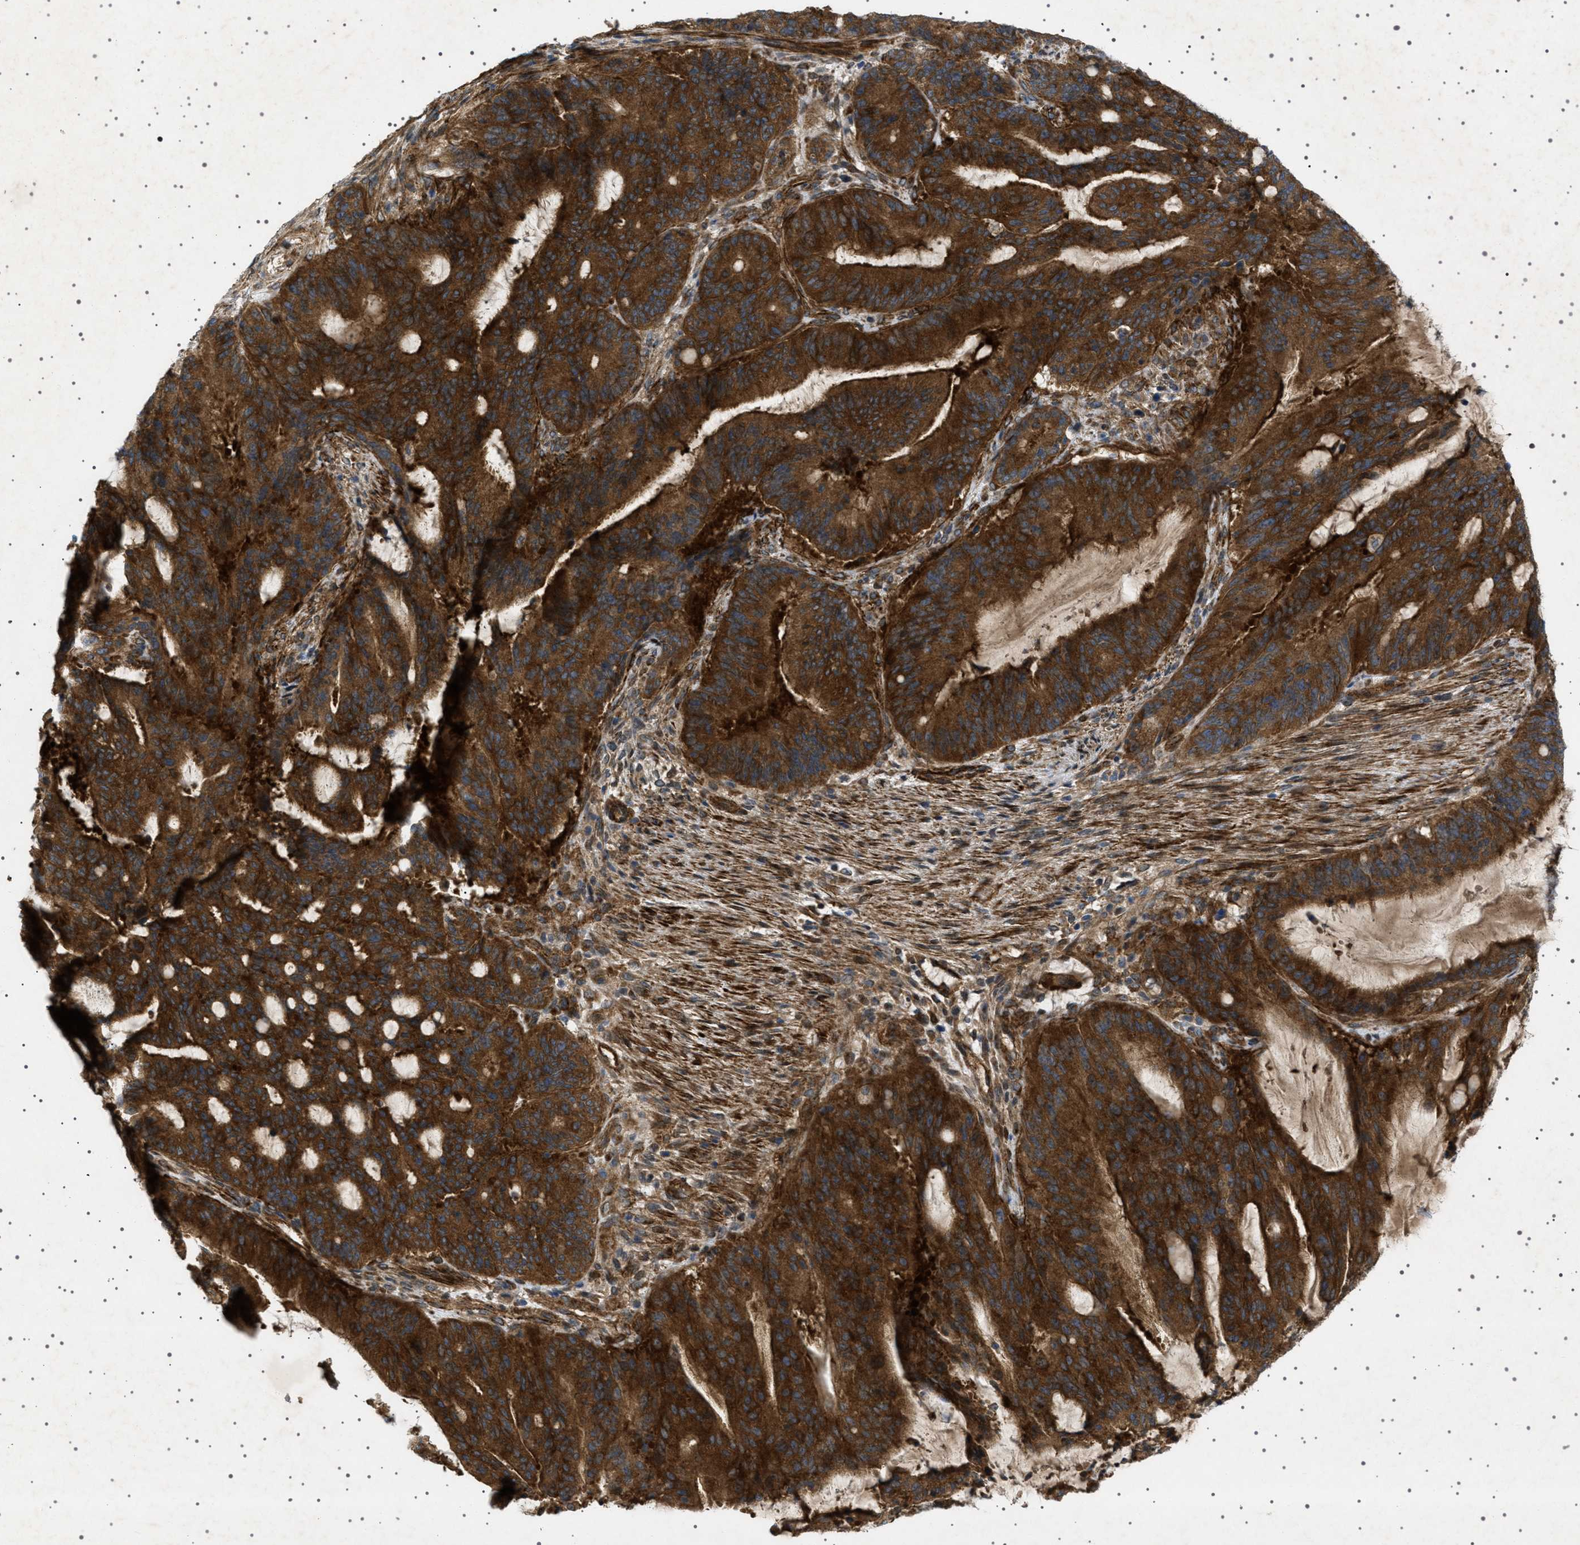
{"staining": {"intensity": "strong", "quantity": ">75%", "location": "cytoplasmic/membranous"}, "tissue": "liver cancer", "cell_type": "Tumor cells", "image_type": "cancer", "snomed": [{"axis": "morphology", "description": "Normal tissue, NOS"}, {"axis": "morphology", "description": "Cholangiocarcinoma"}, {"axis": "topography", "description": "Liver"}, {"axis": "topography", "description": "Peripheral nerve tissue"}], "caption": "Immunohistochemical staining of human cholangiocarcinoma (liver) reveals high levels of strong cytoplasmic/membranous expression in about >75% of tumor cells. The protein of interest is shown in brown color, while the nuclei are stained blue.", "gene": "CCDC186", "patient": {"sex": "female", "age": 73}}